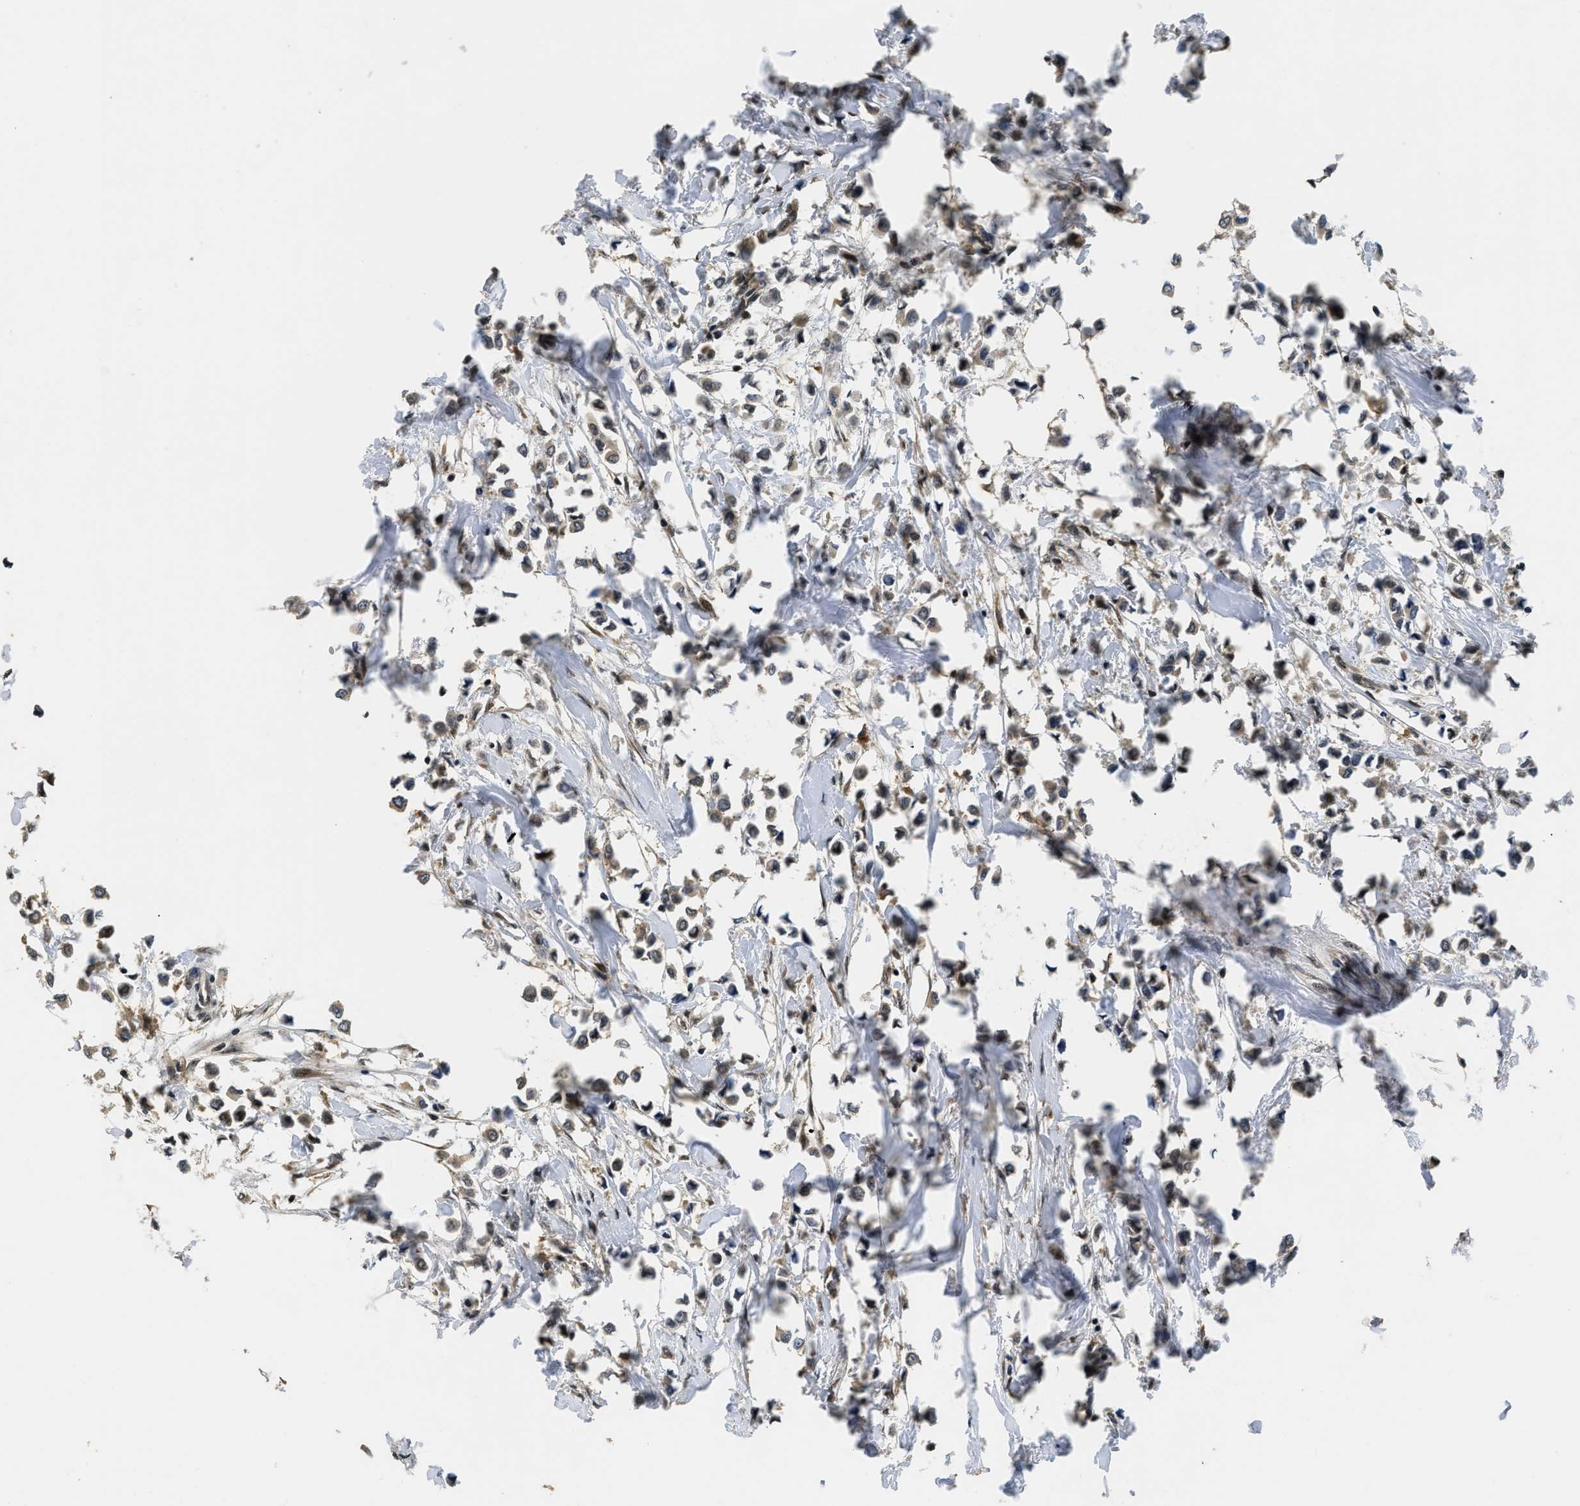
{"staining": {"intensity": "weak", "quantity": ">75%", "location": "cytoplasmic/membranous"}, "tissue": "breast cancer", "cell_type": "Tumor cells", "image_type": "cancer", "snomed": [{"axis": "morphology", "description": "Lobular carcinoma"}, {"axis": "topography", "description": "Breast"}], "caption": "IHC histopathology image of breast cancer (lobular carcinoma) stained for a protein (brown), which shows low levels of weak cytoplasmic/membranous expression in about >75% of tumor cells.", "gene": "ADSL", "patient": {"sex": "female", "age": 51}}